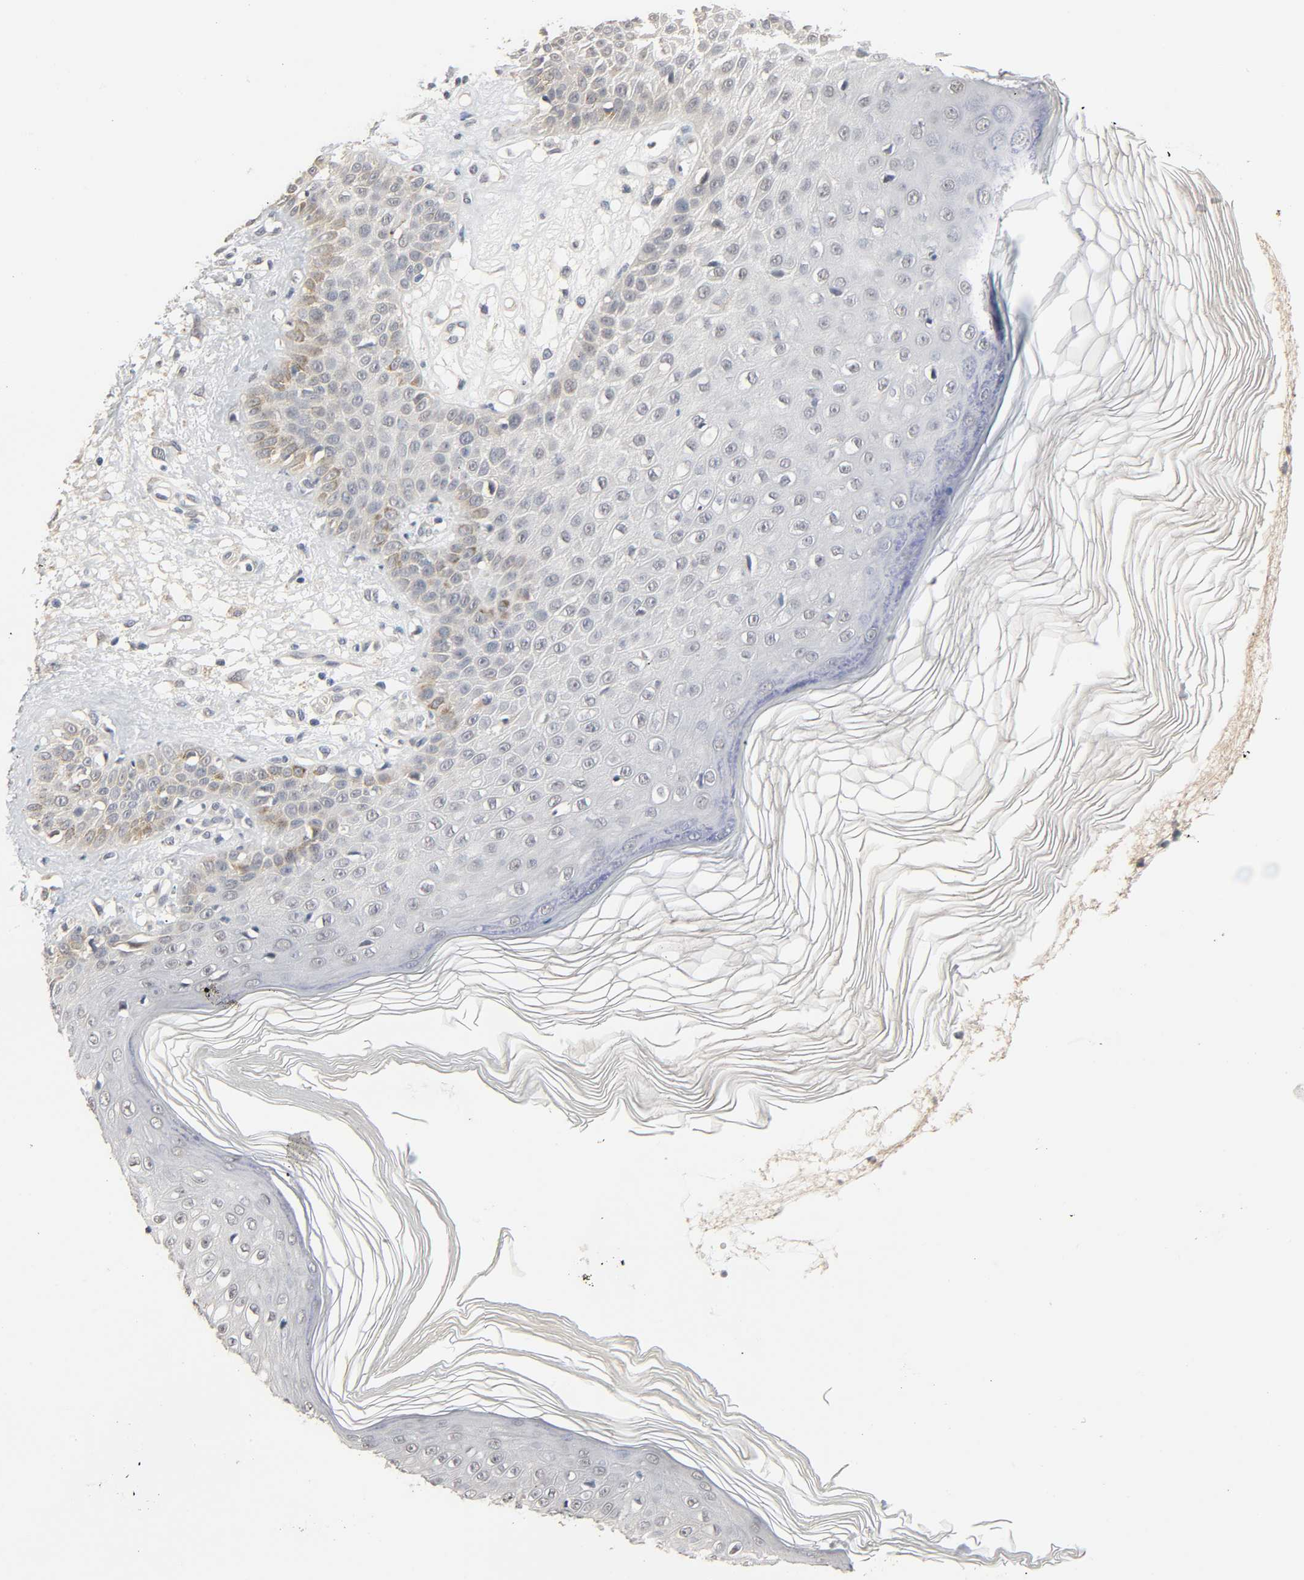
{"staining": {"intensity": "moderate", "quantity": "<25%", "location": "cytoplasmic/membranous"}, "tissue": "skin cancer", "cell_type": "Tumor cells", "image_type": "cancer", "snomed": [{"axis": "morphology", "description": "Squamous cell carcinoma, NOS"}, {"axis": "topography", "description": "Skin"}], "caption": "Squamous cell carcinoma (skin) stained for a protein exhibits moderate cytoplasmic/membranous positivity in tumor cells. Immunohistochemistry (ihc) stains the protein of interest in brown and the nuclei are stained blue.", "gene": "MAGEA8", "patient": {"sex": "female", "age": 78}}